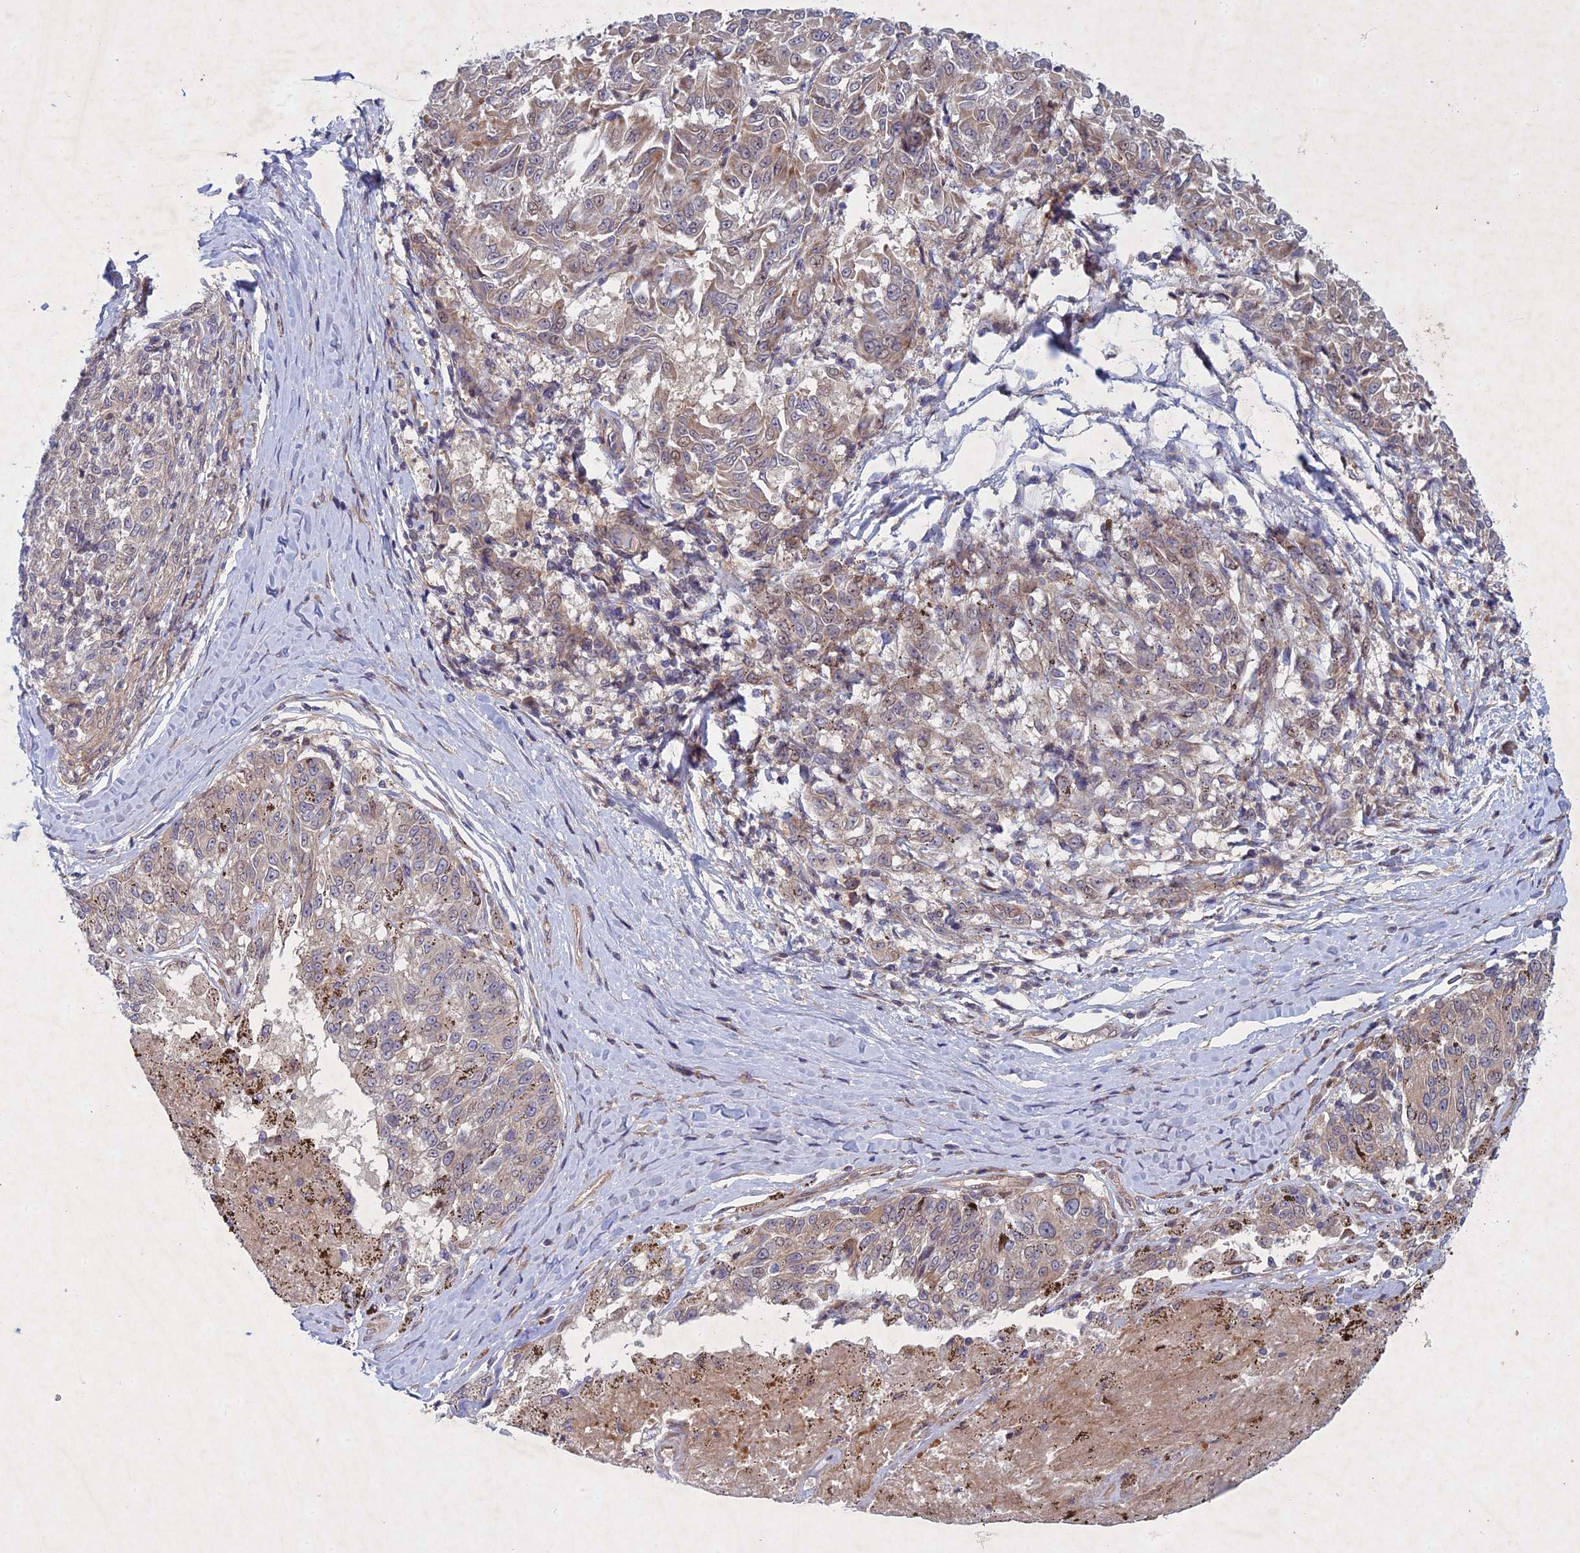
{"staining": {"intensity": "weak", "quantity": "<25%", "location": "cytoplasmic/membranous"}, "tissue": "melanoma", "cell_type": "Tumor cells", "image_type": "cancer", "snomed": [{"axis": "morphology", "description": "Malignant melanoma, NOS"}, {"axis": "topography", "description": "Skin"}], "caption": "Image shows no protein positivity in tumor cells of melanoma tissue.", "gene": "PTHLH", "patient": {"sex": "female", "age": 72}}